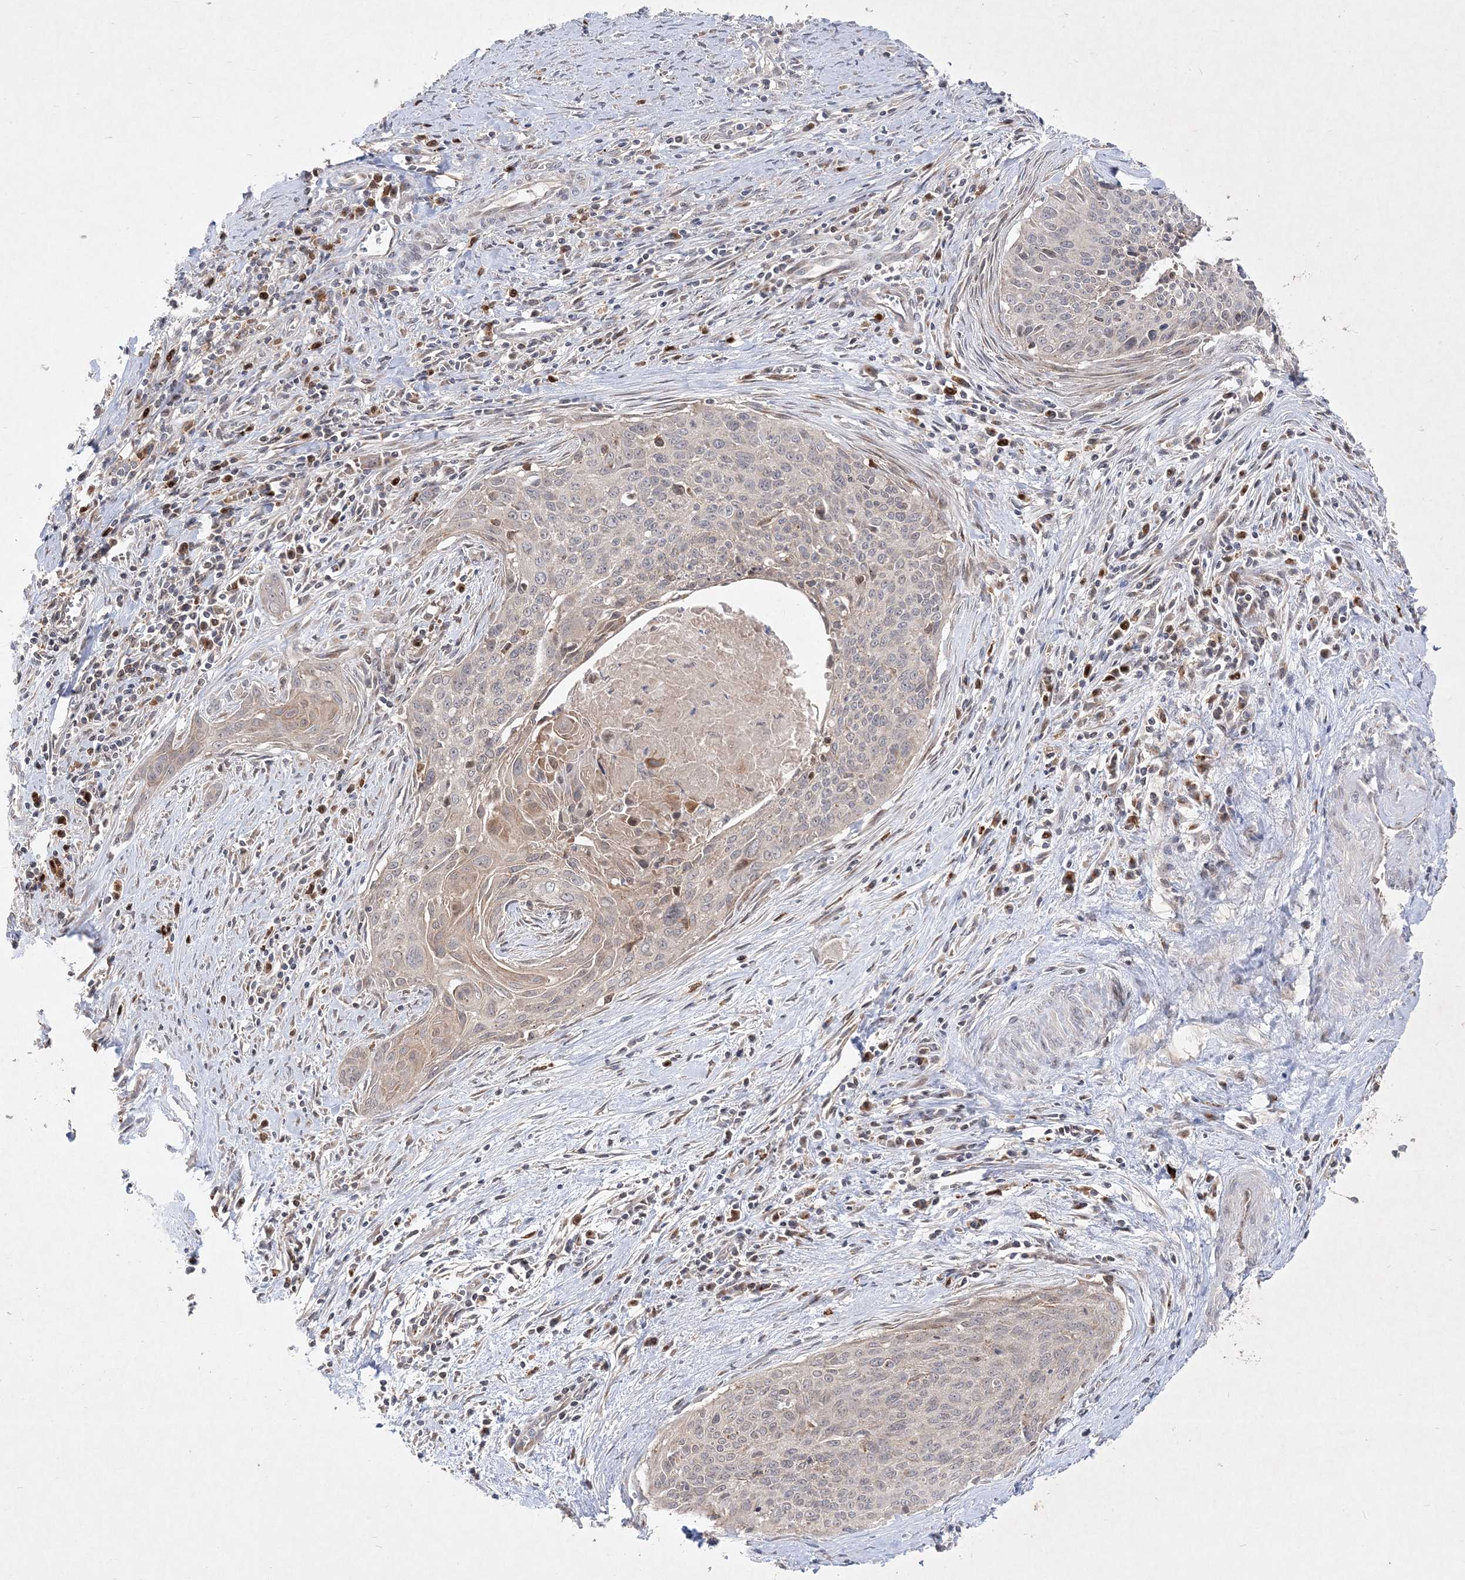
{"staining": {"intensity": "weak", "quantity": "<25%", "location": "cytoplasmic/membranous"}, "tissue": "cervical cancer", "cell_type": "Tumor cells", "image_type": "cancer", "snomed": [{"axis": "morphology", "description": "Squamous cell carcinoma, NOS"}, {"axis": "topography", "description": "Cervix"}], "caption": "IHC histopathology image of neoplastic tissue: cervical cancer stained with DAB (3,3'-diaminobenzidine) exhibits no significant protein expression in tumor cells.", "gene": "CLNK", "patient": {"sex": "female", "age": 55}}